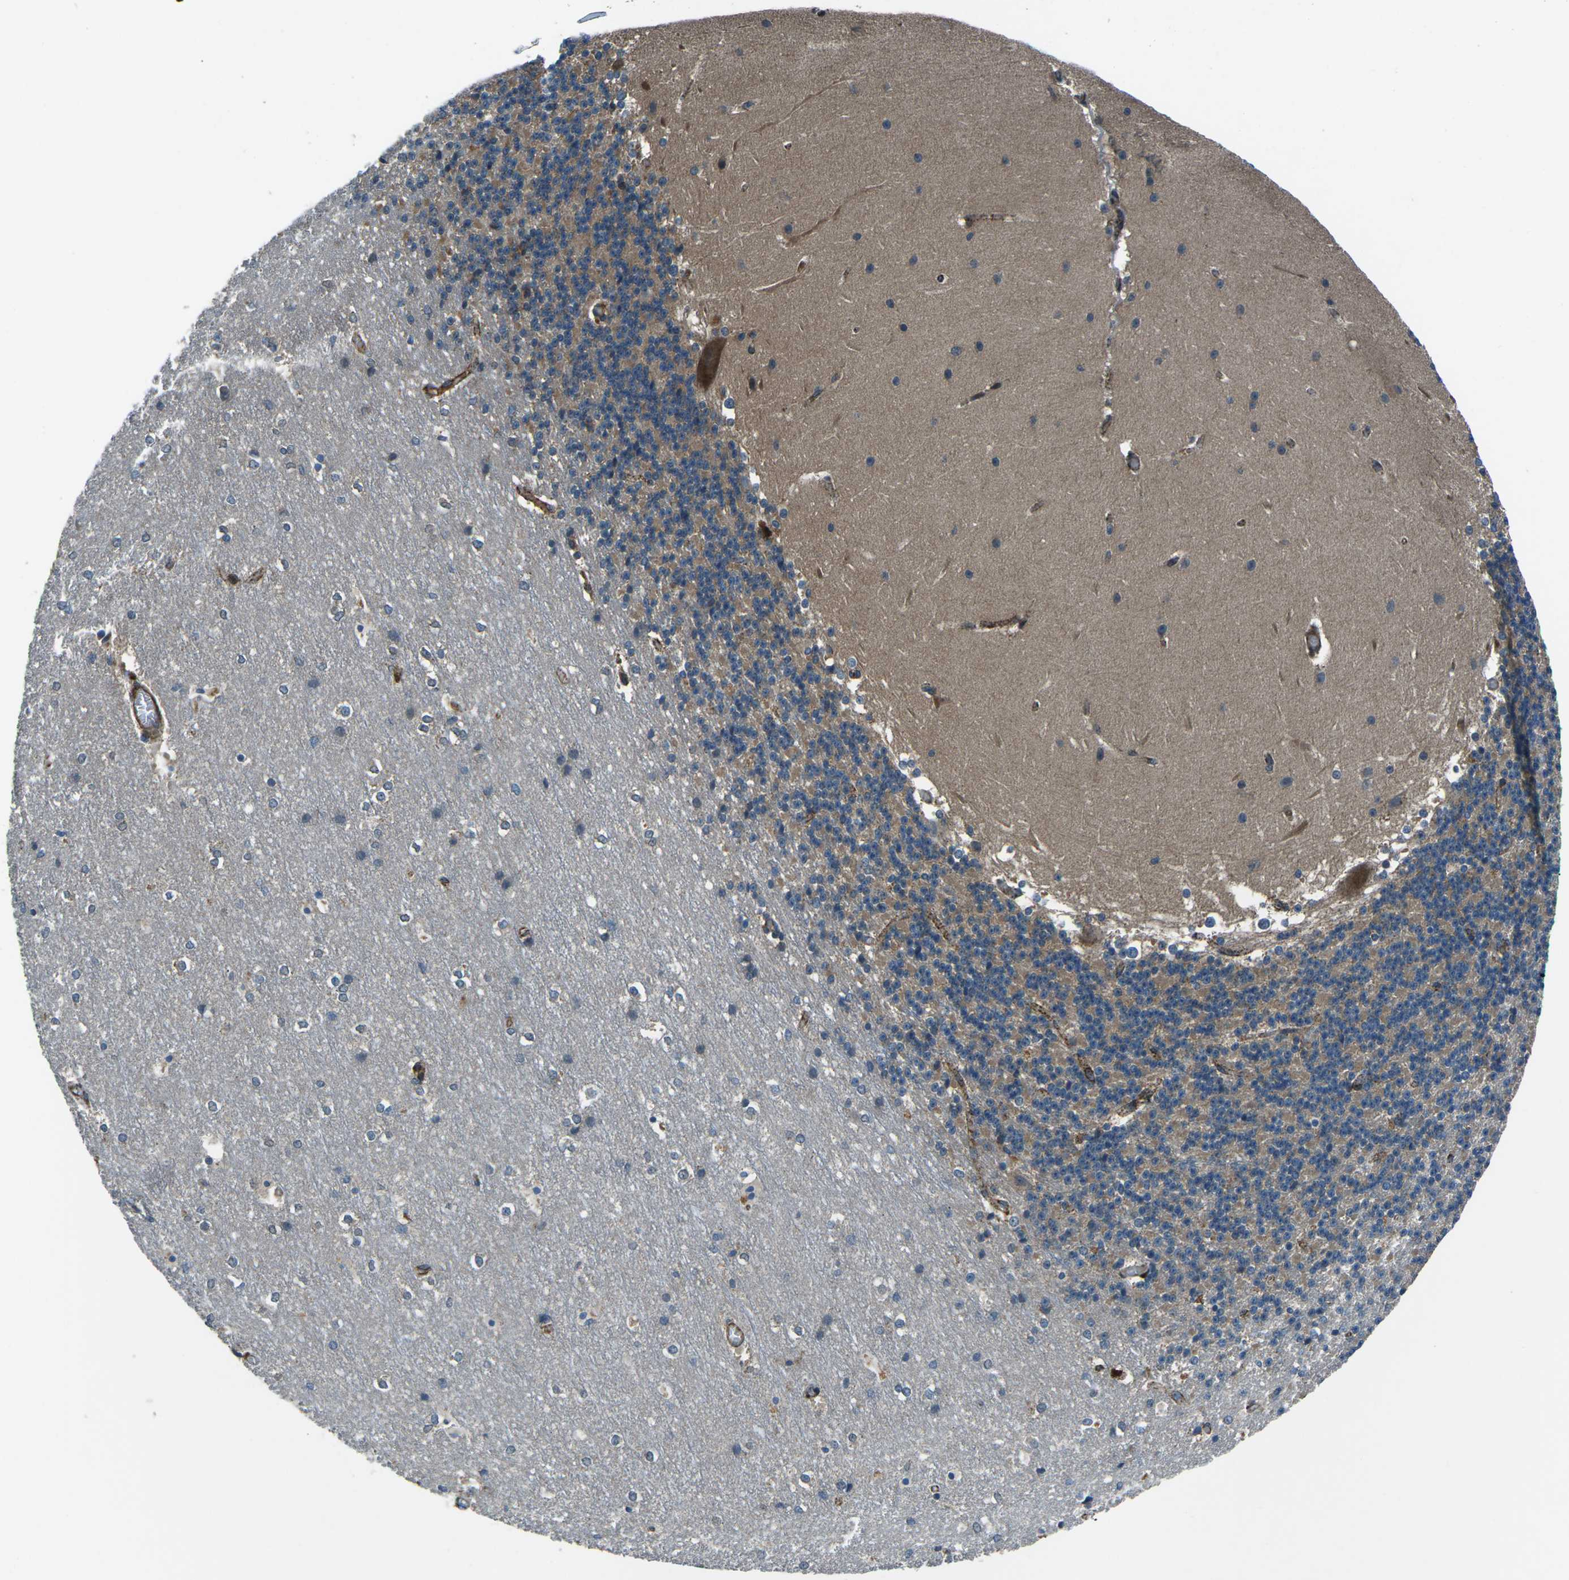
{"staining": {"intensity": "weak", "quantity": "25%-75%", "location": "cytoplasmic/membranous"}, "tissue": "cerebellum", "cell_type": "Cells in granular layer", "image_type": "normal", "snomed": [{"axis": "morphology", "description": "Normal tissue, NOS"}, {"axis": "topography", "description": "Cerebellum"}], "caption": "Immunohistochemical staining of unremarkable human cerebellum exhibits 25%-75% levels of weak cytoplasmic/membranous protein staining in approximately 25%-75% of cells in granular layer. (DAB (3,3'-diaminobenzidine) IHC with brightfield microscopy, high magnification).", "gene": "AFAP1", "patient": {"sex": "female", "age": 19}}